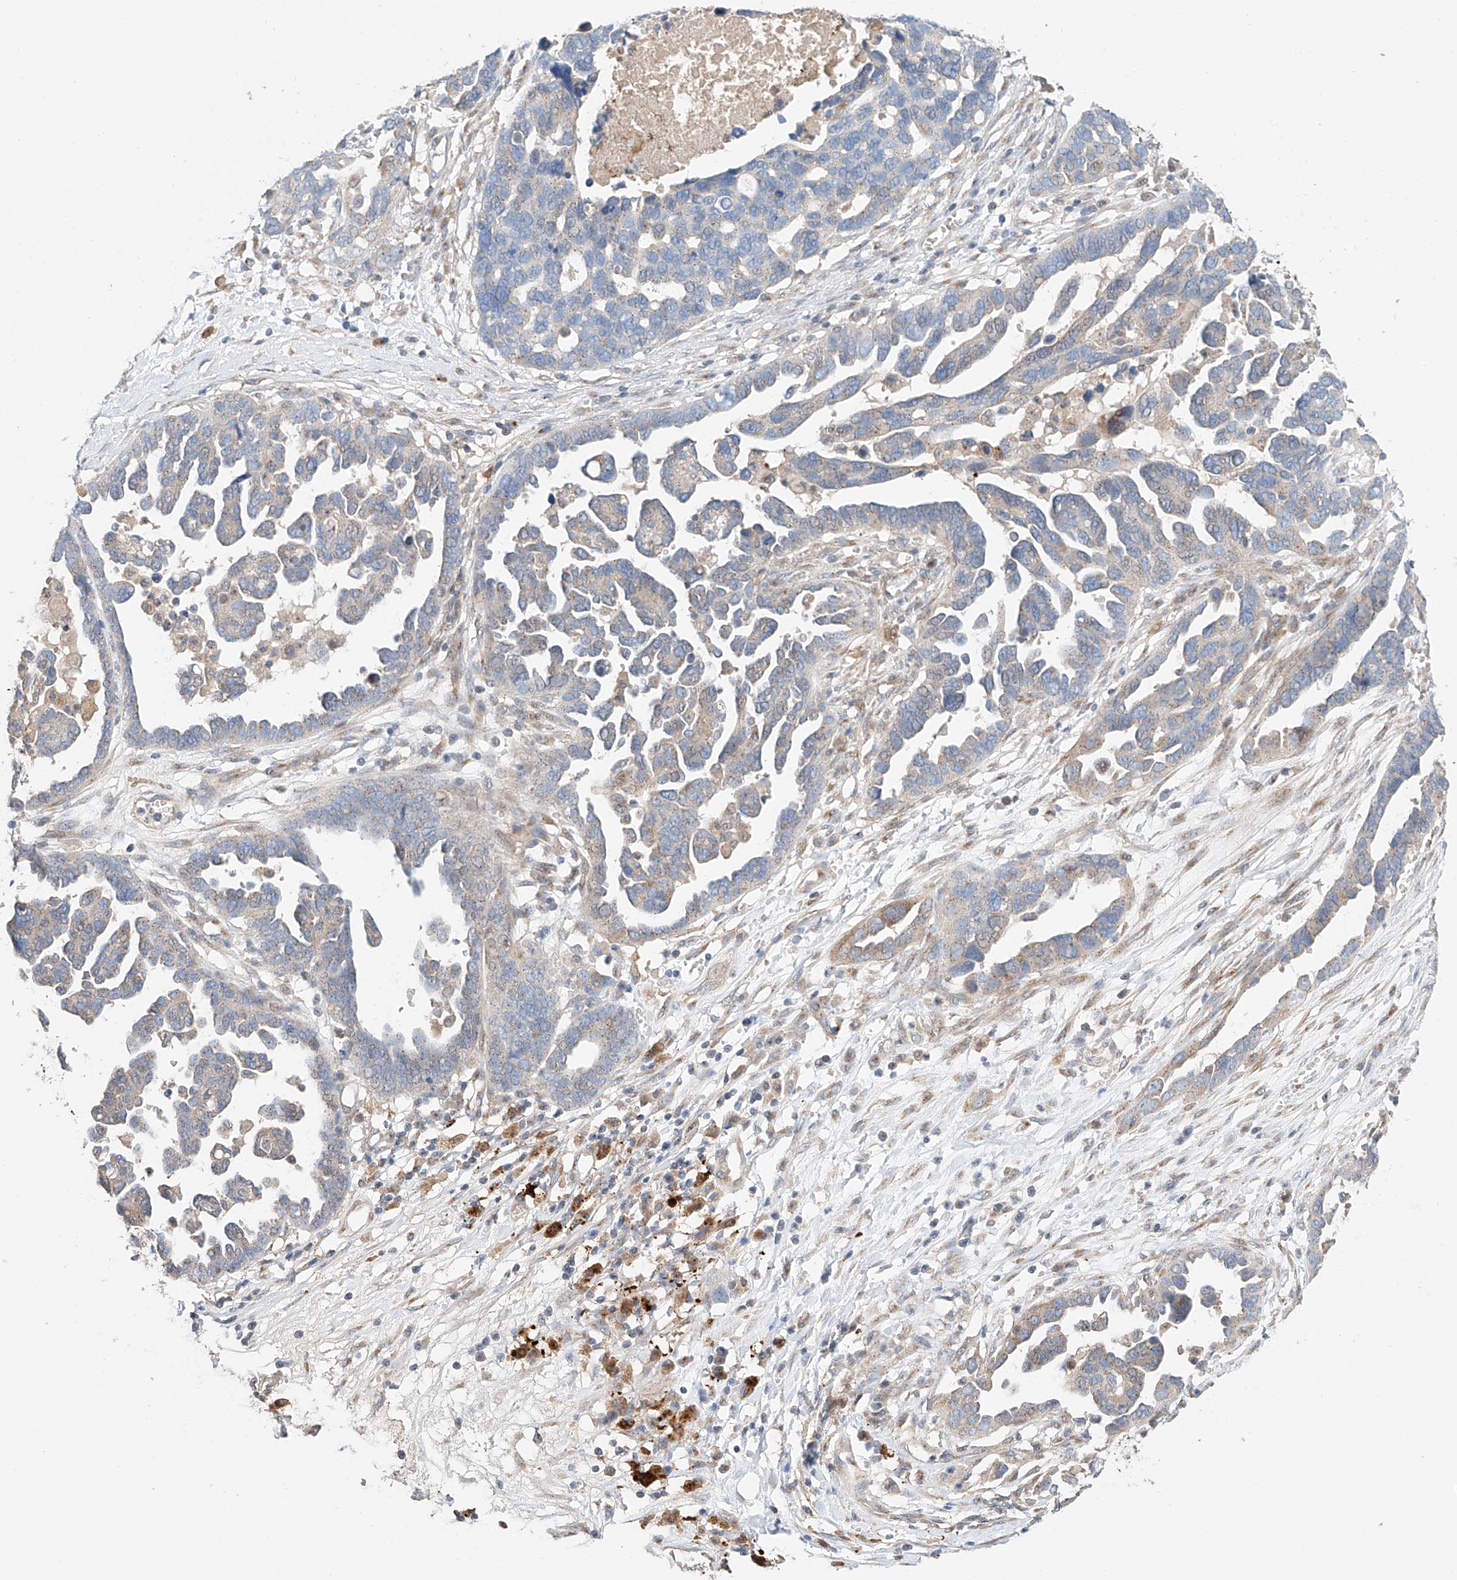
{"staining": {"intensity": "weak", "quantity": "<25%", "location": "cytoplasmic/membranous"}, "tissue": "ovarian cancer", "cell_type": "Tumor cells", "image_type": "cancer", "snomed": [{"axis": "morphology", "description": "Cystadenocarcinoma, serous, NOS"}, {"axis": "topography", "description": "Ovary"}], "caption": "Human ovarian cancer (serous cystadenocarcinoma) stained for a protein using IHC demonstrates no positivity in tumor cells.", "gene": "MOSPD1", "patient": {"sex": "female", "age": 54}}